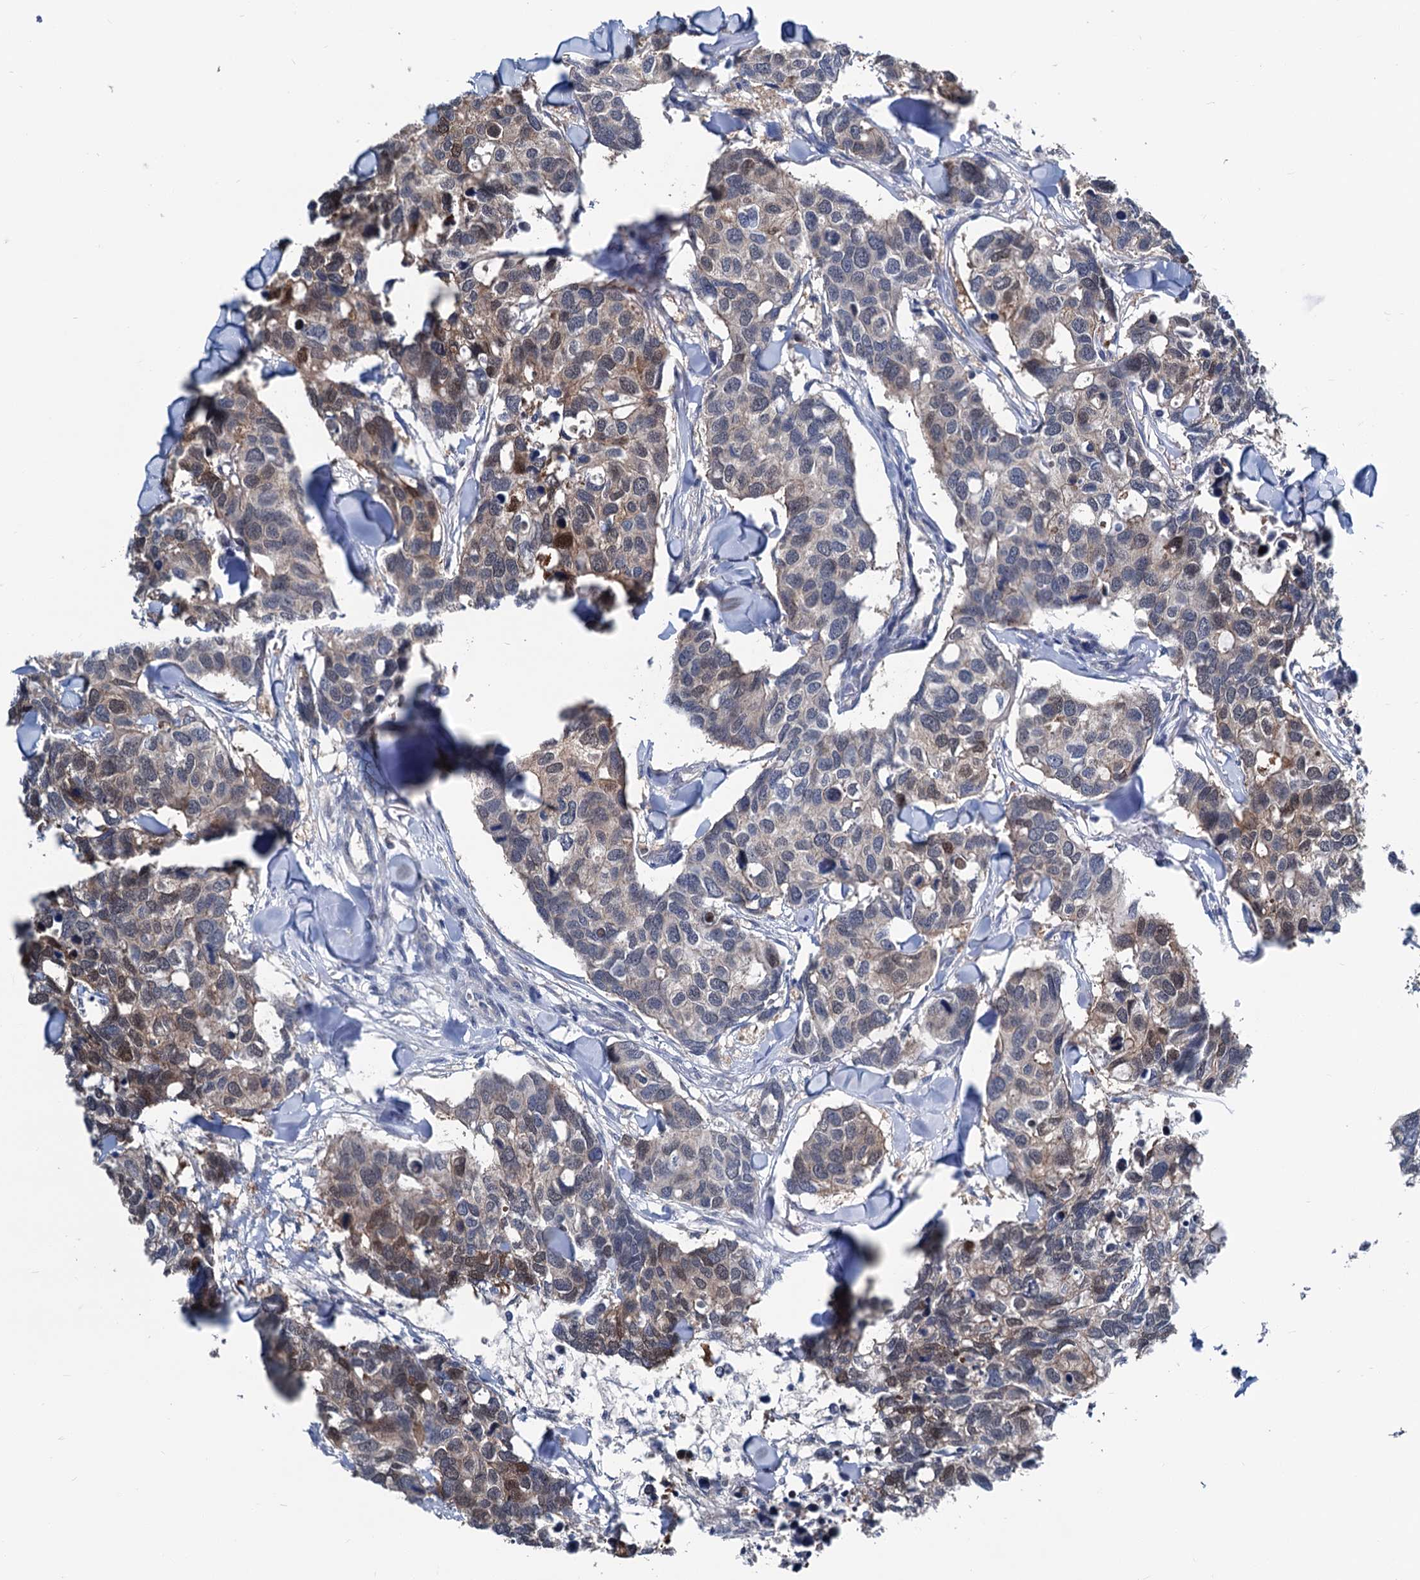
{"staining": {"intensity": "moderate", "quantity": "25%-75%", "location": "cytoplasmic/membranous,nuclear"}, "tissue": "breast cancer", "cell_type": "Tumor cells", "image_type": "cancer", "snomed": [{"axis": "morphology", "description": "Duct carcinoma"}, {"axis": "topography", "description": "Breast"}], "caption": "Immunohistochemical staining of breast cancer (invasive ductal carcinoma) shows moderate cytoplasmic/membranous and nuclear protein expression in approximately 25%-75% of tumor cells.", "gene": "GLO1", "patient": {"sex": "female", "age": 83}}